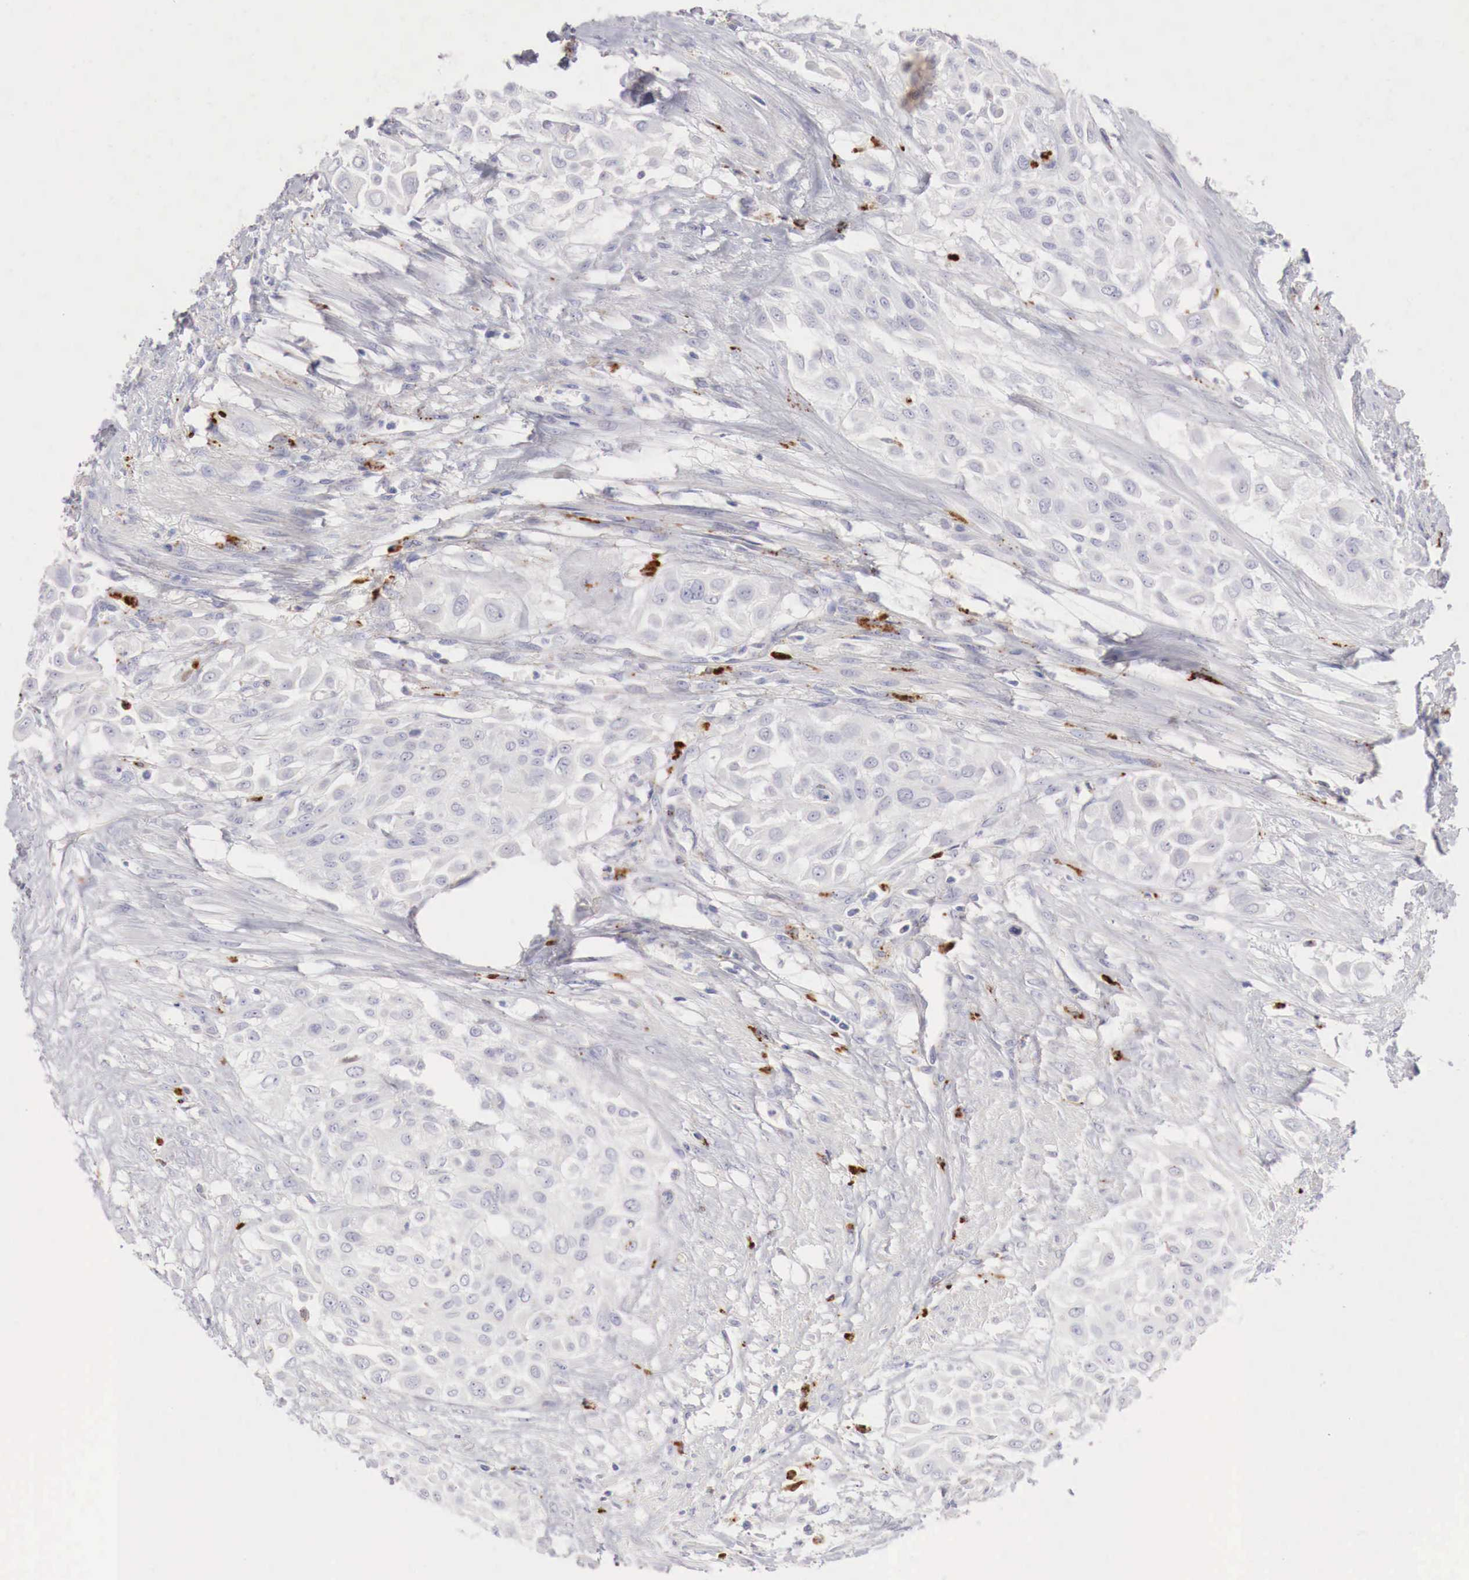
{"staining": {"intensity": "negative", "quantity": "none", "location": "none"}, "tissue": "urothelial cancer", "cell_type": "Tumor cells", "image_type": "cancer", "snomed": [{"axis": "morphology", "description": "Urothelial carcinoma, High grade"}, {"axis": "topography", "description": "Urinary bladder"}], "caption": "Protein analysis of high-grade urothelial carcinoma exhibits no significant positivity in tumor cells.", "gene": "GLA", "patient": {"sex": "male", "age": 57}}